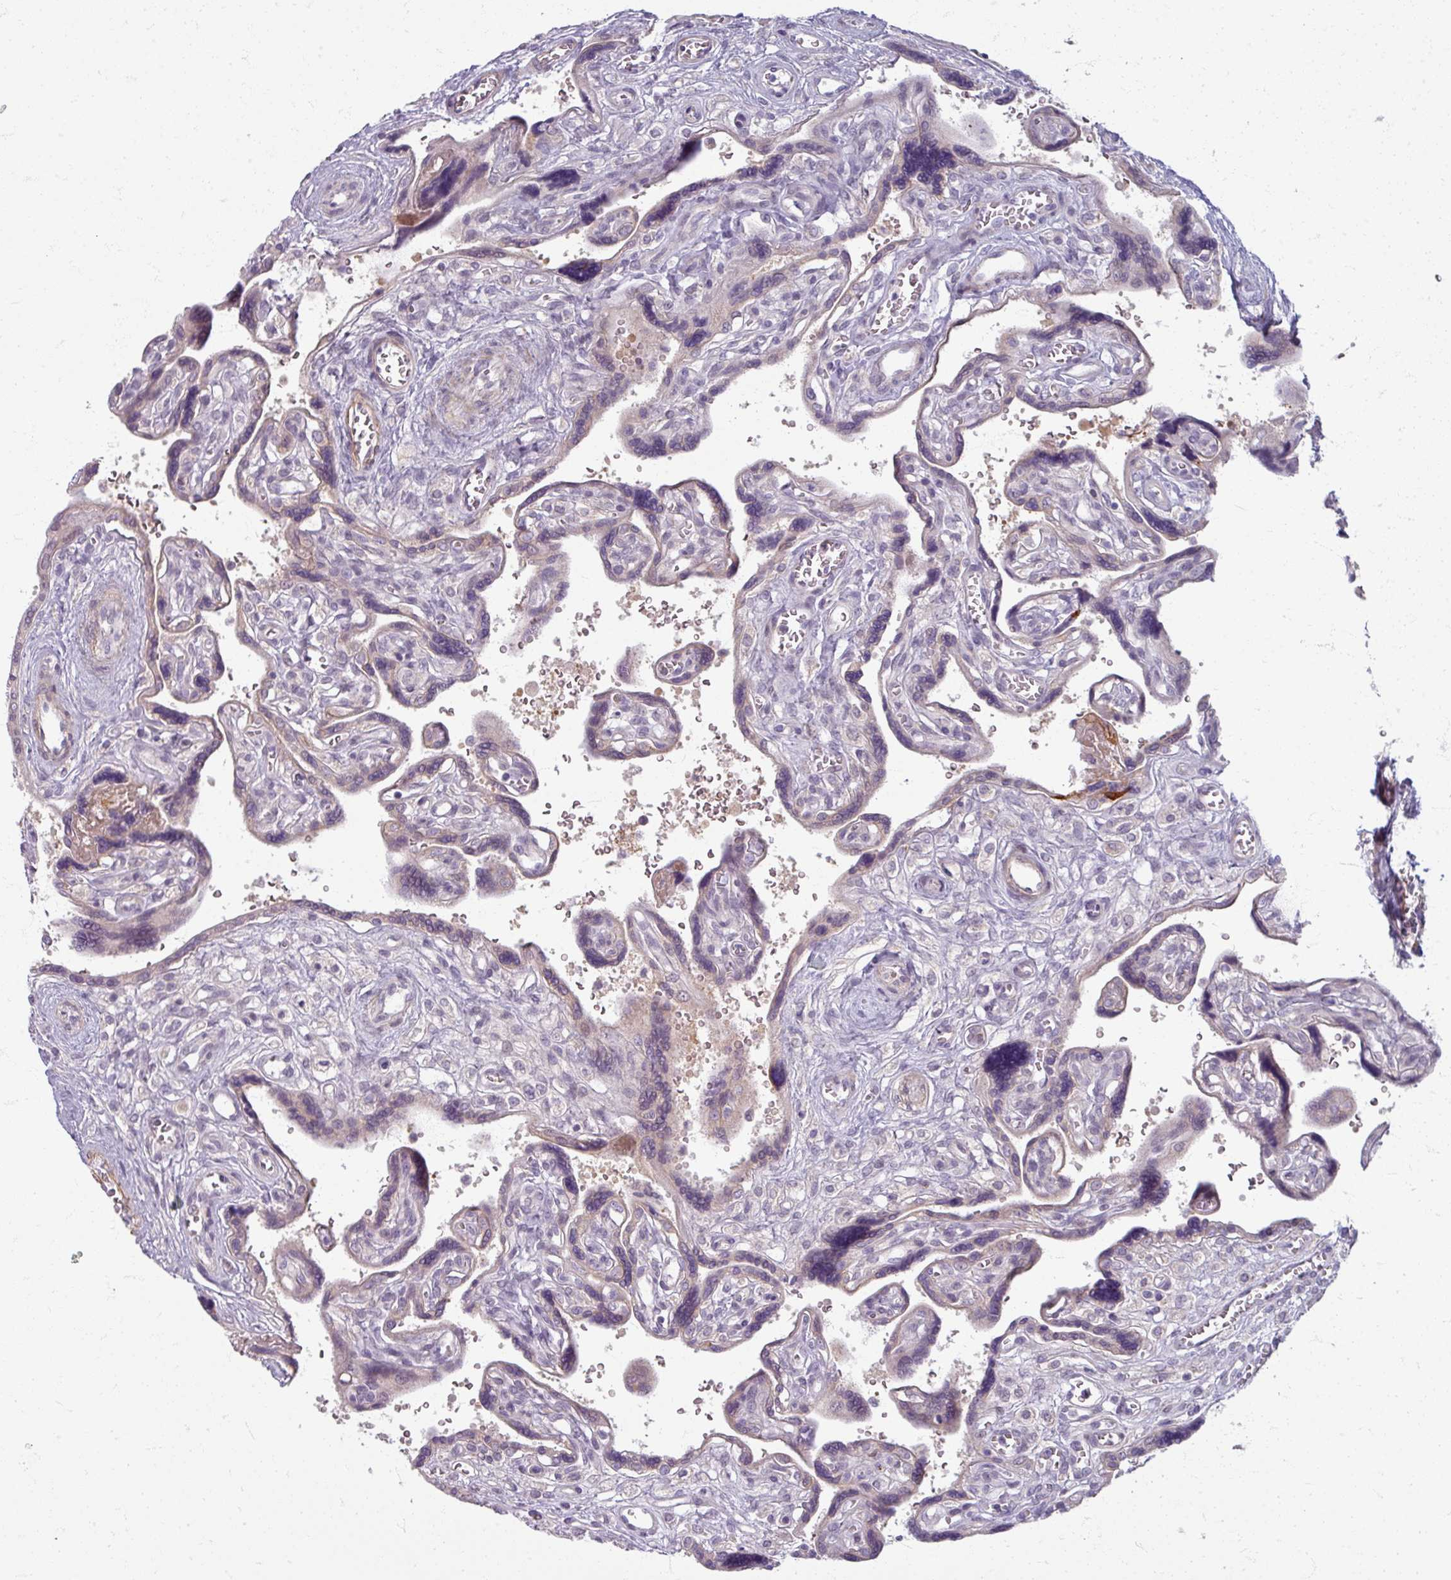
{"staining": {"intensity": "moderate", "quantity": "25%-75%", "location": "cytoplasmic/membranous"}, "tissue": "placenta", "cell_type": "Decidual cells", "image_type": "normal", "snomed": [{"axis": "morphology", "description": "Normal tissue, NOS"}, {"axis": "topography", "description": "Placenta"}], "caption": "Protein analysis of normal placenta reveals moderate cytoplasmic/membranous staining in about 25%-75% of decidual cells.", "gene": "TTLL7", "patient": {"sex": "female", "age": 39}}